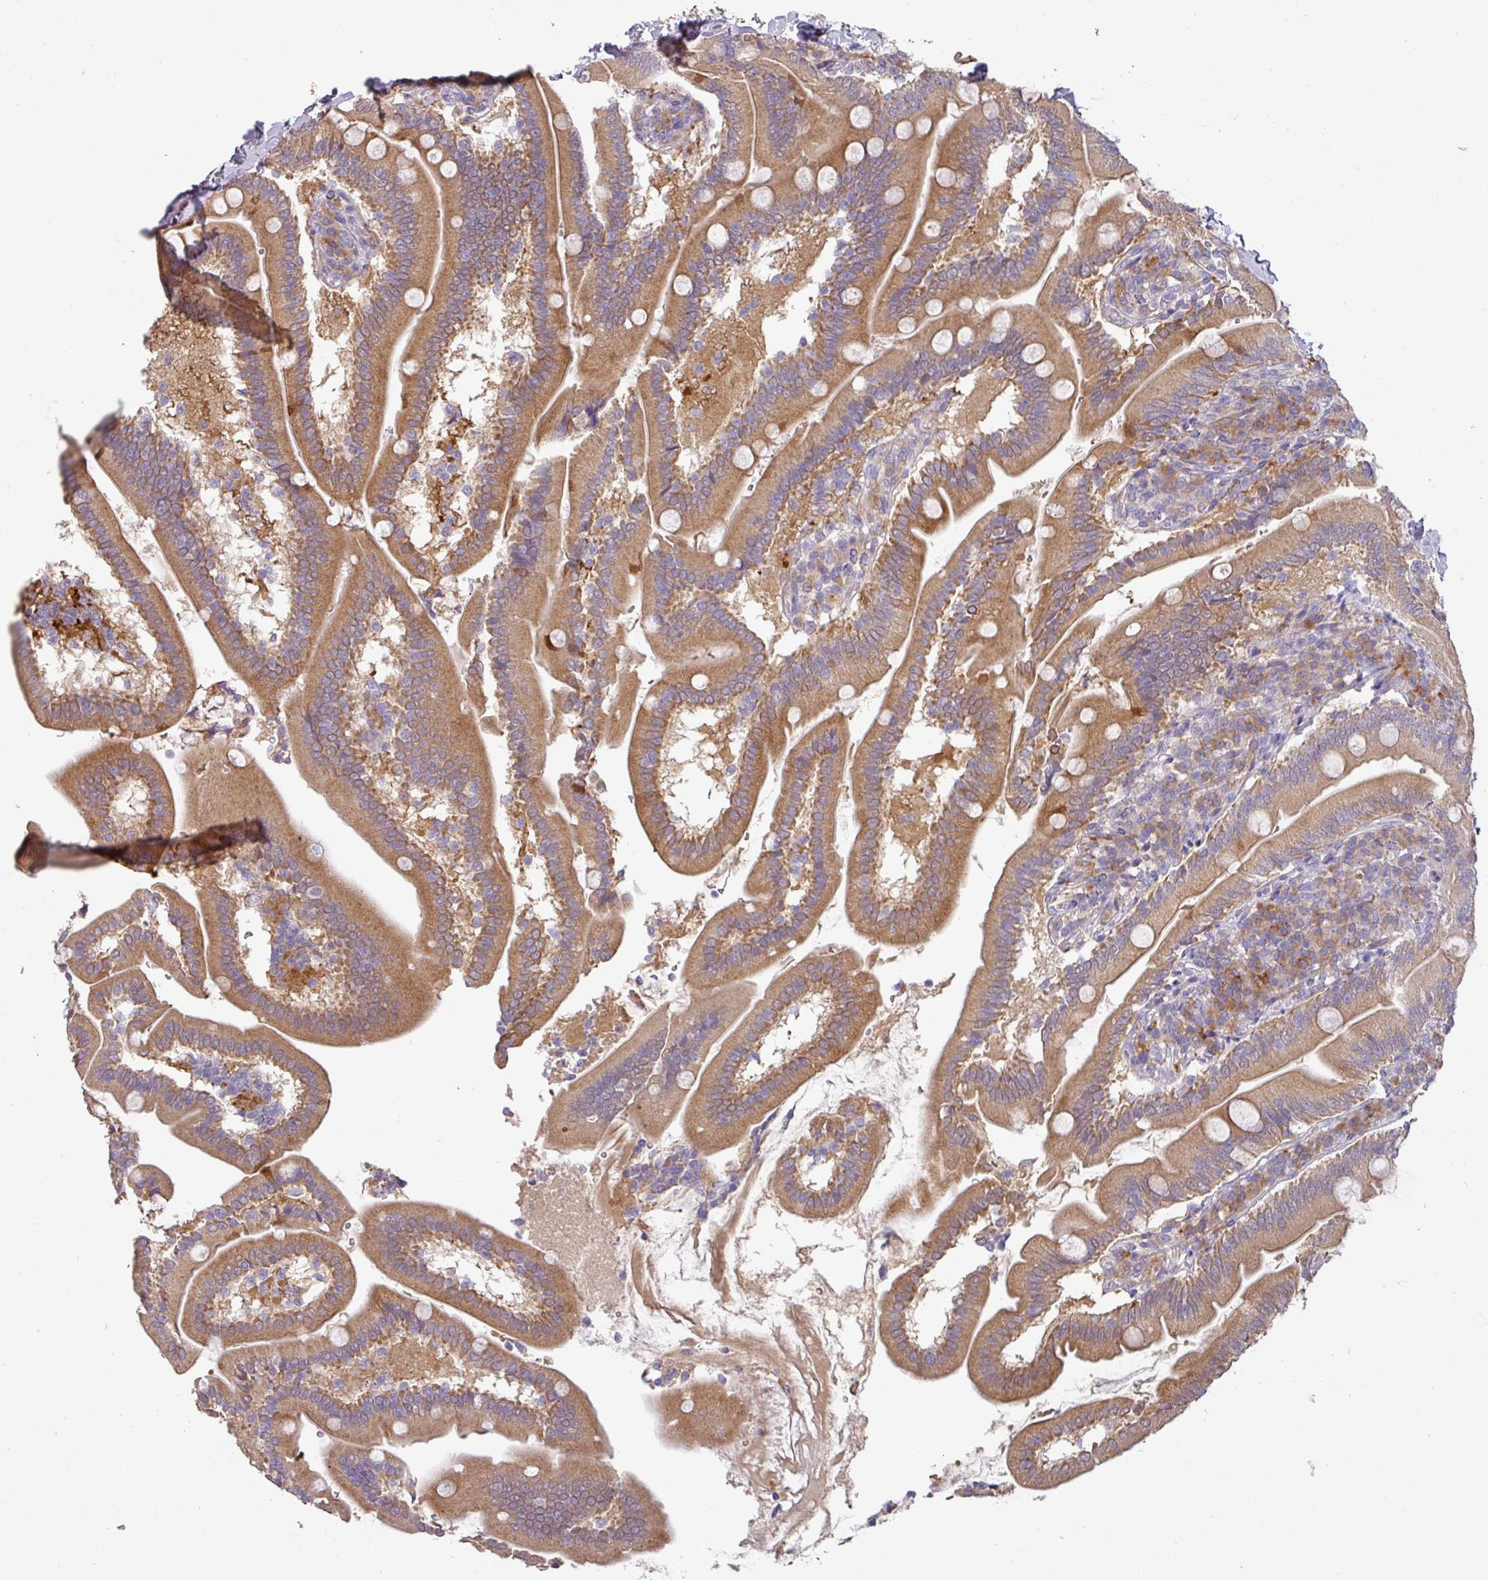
{"staining": {"intensity": "strong", "quantity": "25%-75%", "location": "cytoplasmic/membranous"}, "tissue": "duodenum", "cell_type": "Glandular cells", "image_type": "normal", "snomed": [{"axis": "morphology", "description": "Normal tissue, NOS"}, {"axis": "topography", "description": "Duodenum"}], "caption": "Immunohistochemistry (IHC) photomicrograph of normal duodenum: human duodenum stained using immunohistochemistry (IHC) displays high levels of strong protein expression localized specifically in the cytoplasmic/membranous of glandular cells, appearing as a cytoplasmic/membranous brown color.", "gene": "ZNF266", "patient": {"sex": "female", "age": 67}}